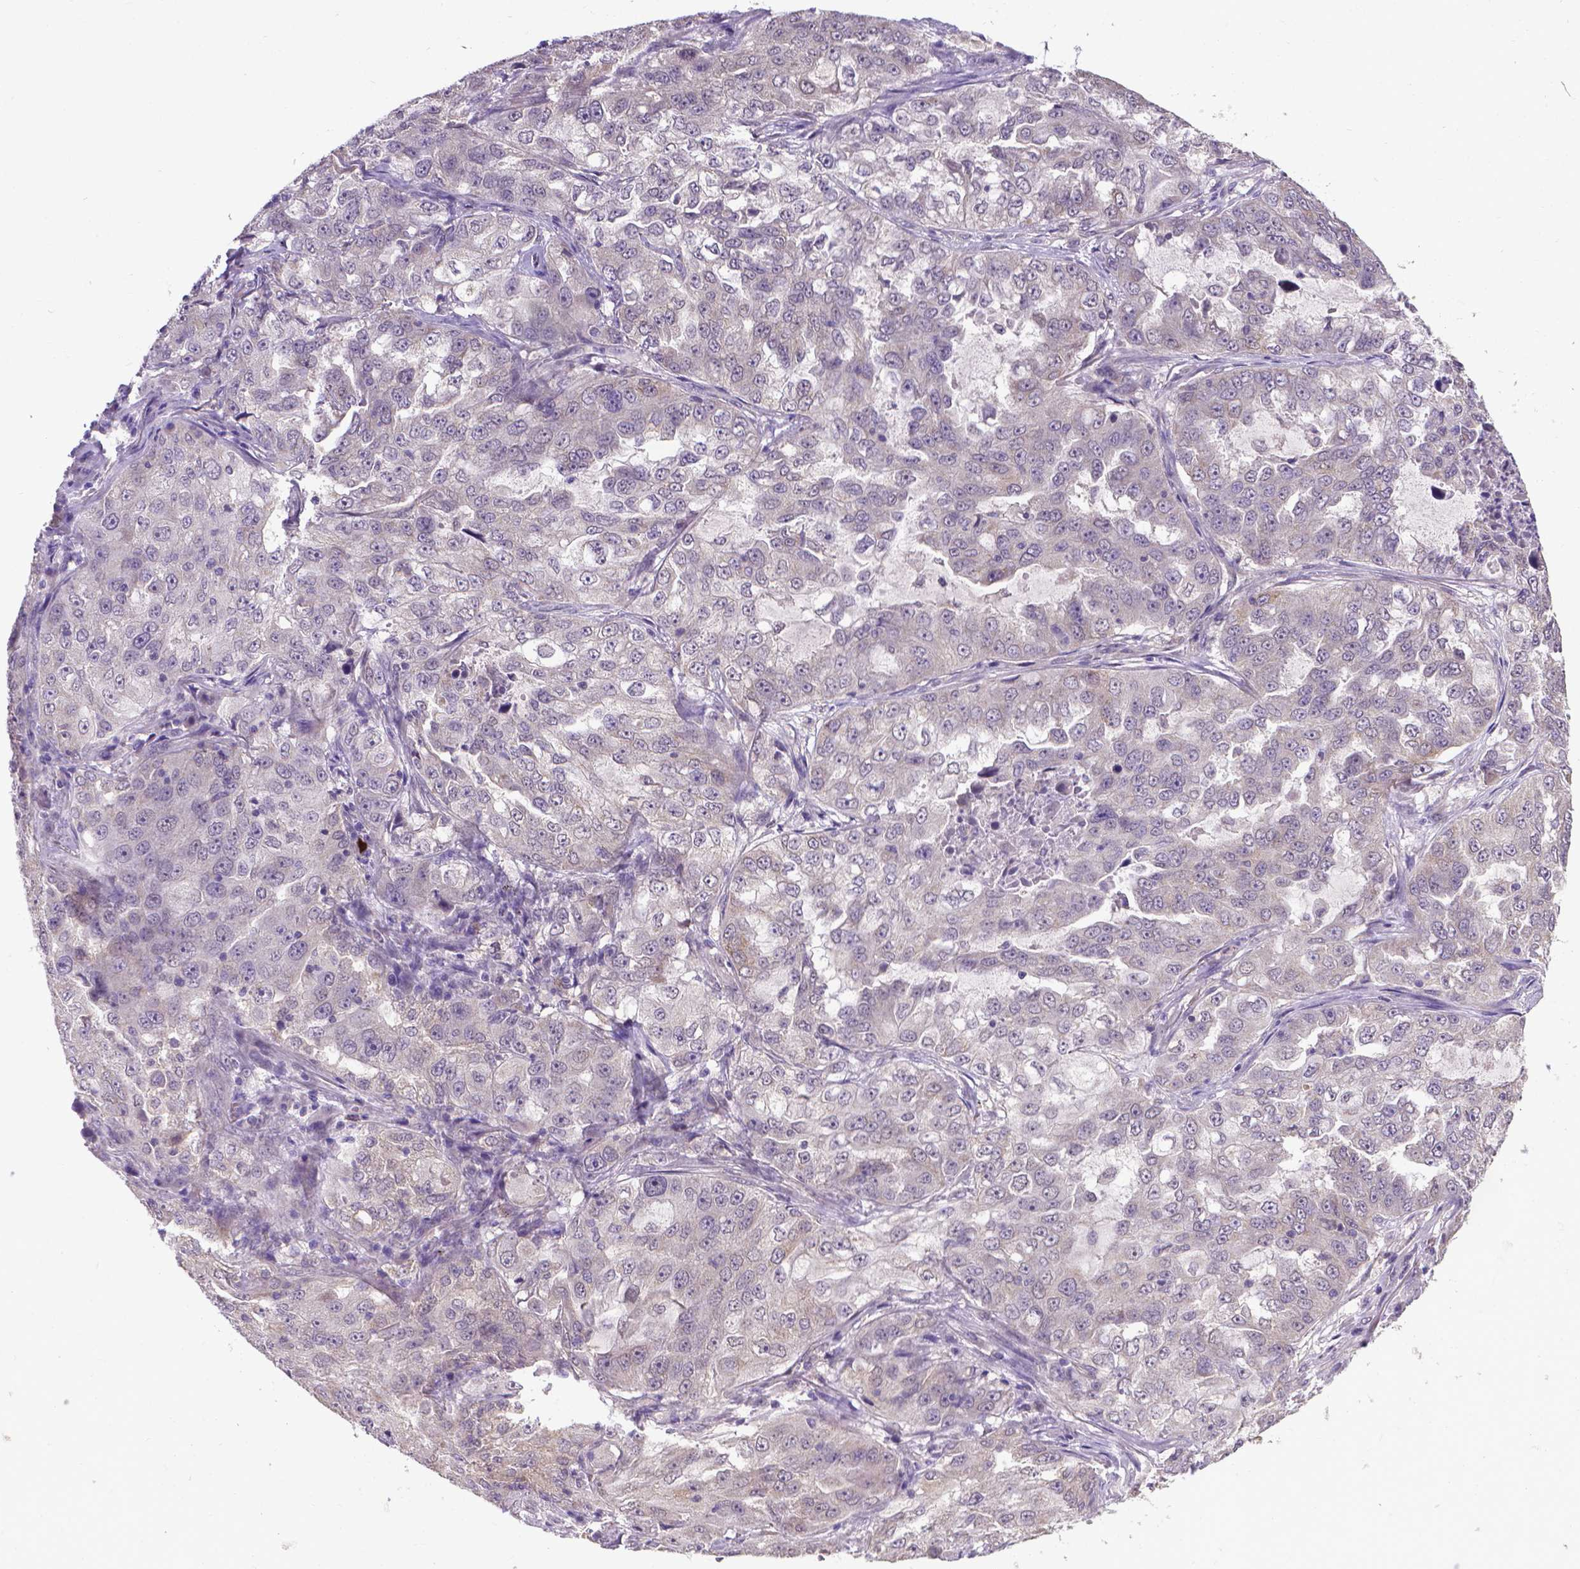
{"staining": {"intensity": "negative", "quantity": "none", "location": "none"}, "tissue": "lung cancer", "cell_type": "Tumor cells", "image_type": "cancer", "snomed": [{"axis": "morphology", "description": "Adenocarcinoma, NOS"}, {"axis": "topography", "description": "Lung"}], "caption": "DAB (3,3'-diaminobenzidine) immunohistochemical staining of human lung adenocarcinoma reveals no significant staining in tumor cells. The staining was performed using DAB to visualize the protein expression in brown, while the nuclei were stained in blue with hematoxylin (Magnification: 20x).", "gene": "GPR63", "patient": {"sex": "female", "age": 61}}